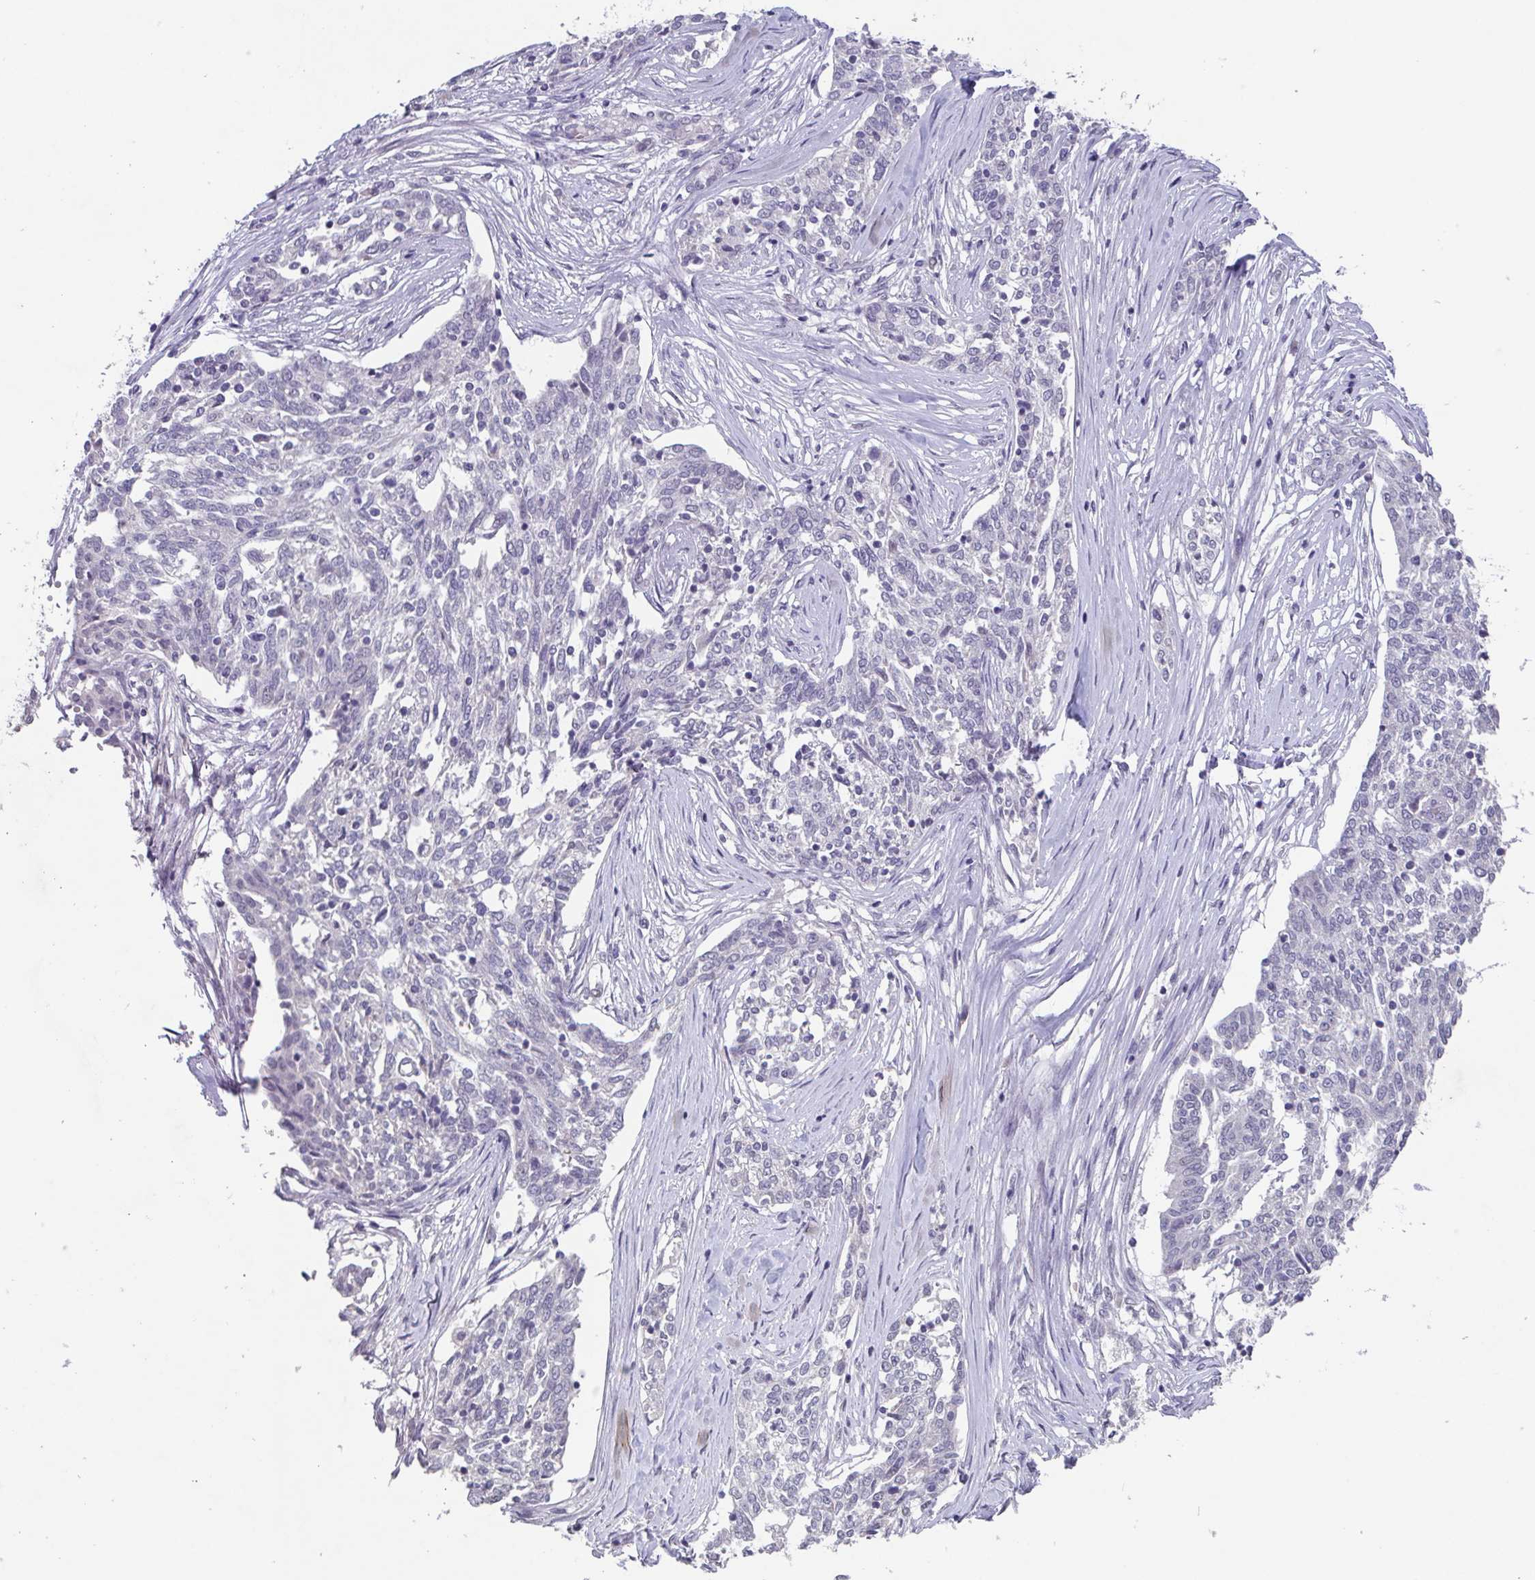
{"staining": {"intensity": "negative", "quantity": "none", "location": "none"}, "tissue": "ovarian cancer", "cell_type": "Tumor cells", "image_type": "cancer", "snomed": [{"axis": "morphology", "description": "Cystadenocarcinoma, serous, NOS"}, {"axis": "topography", "description": "Ovary"}], "caption": "Immunohistochemistry (IHC) image of ovarian cancer stained for a protein (brown), which exhibits no expression in tumor cells.", "gene": "GHRL", "patient": {"sex": "female", "age": 67}}